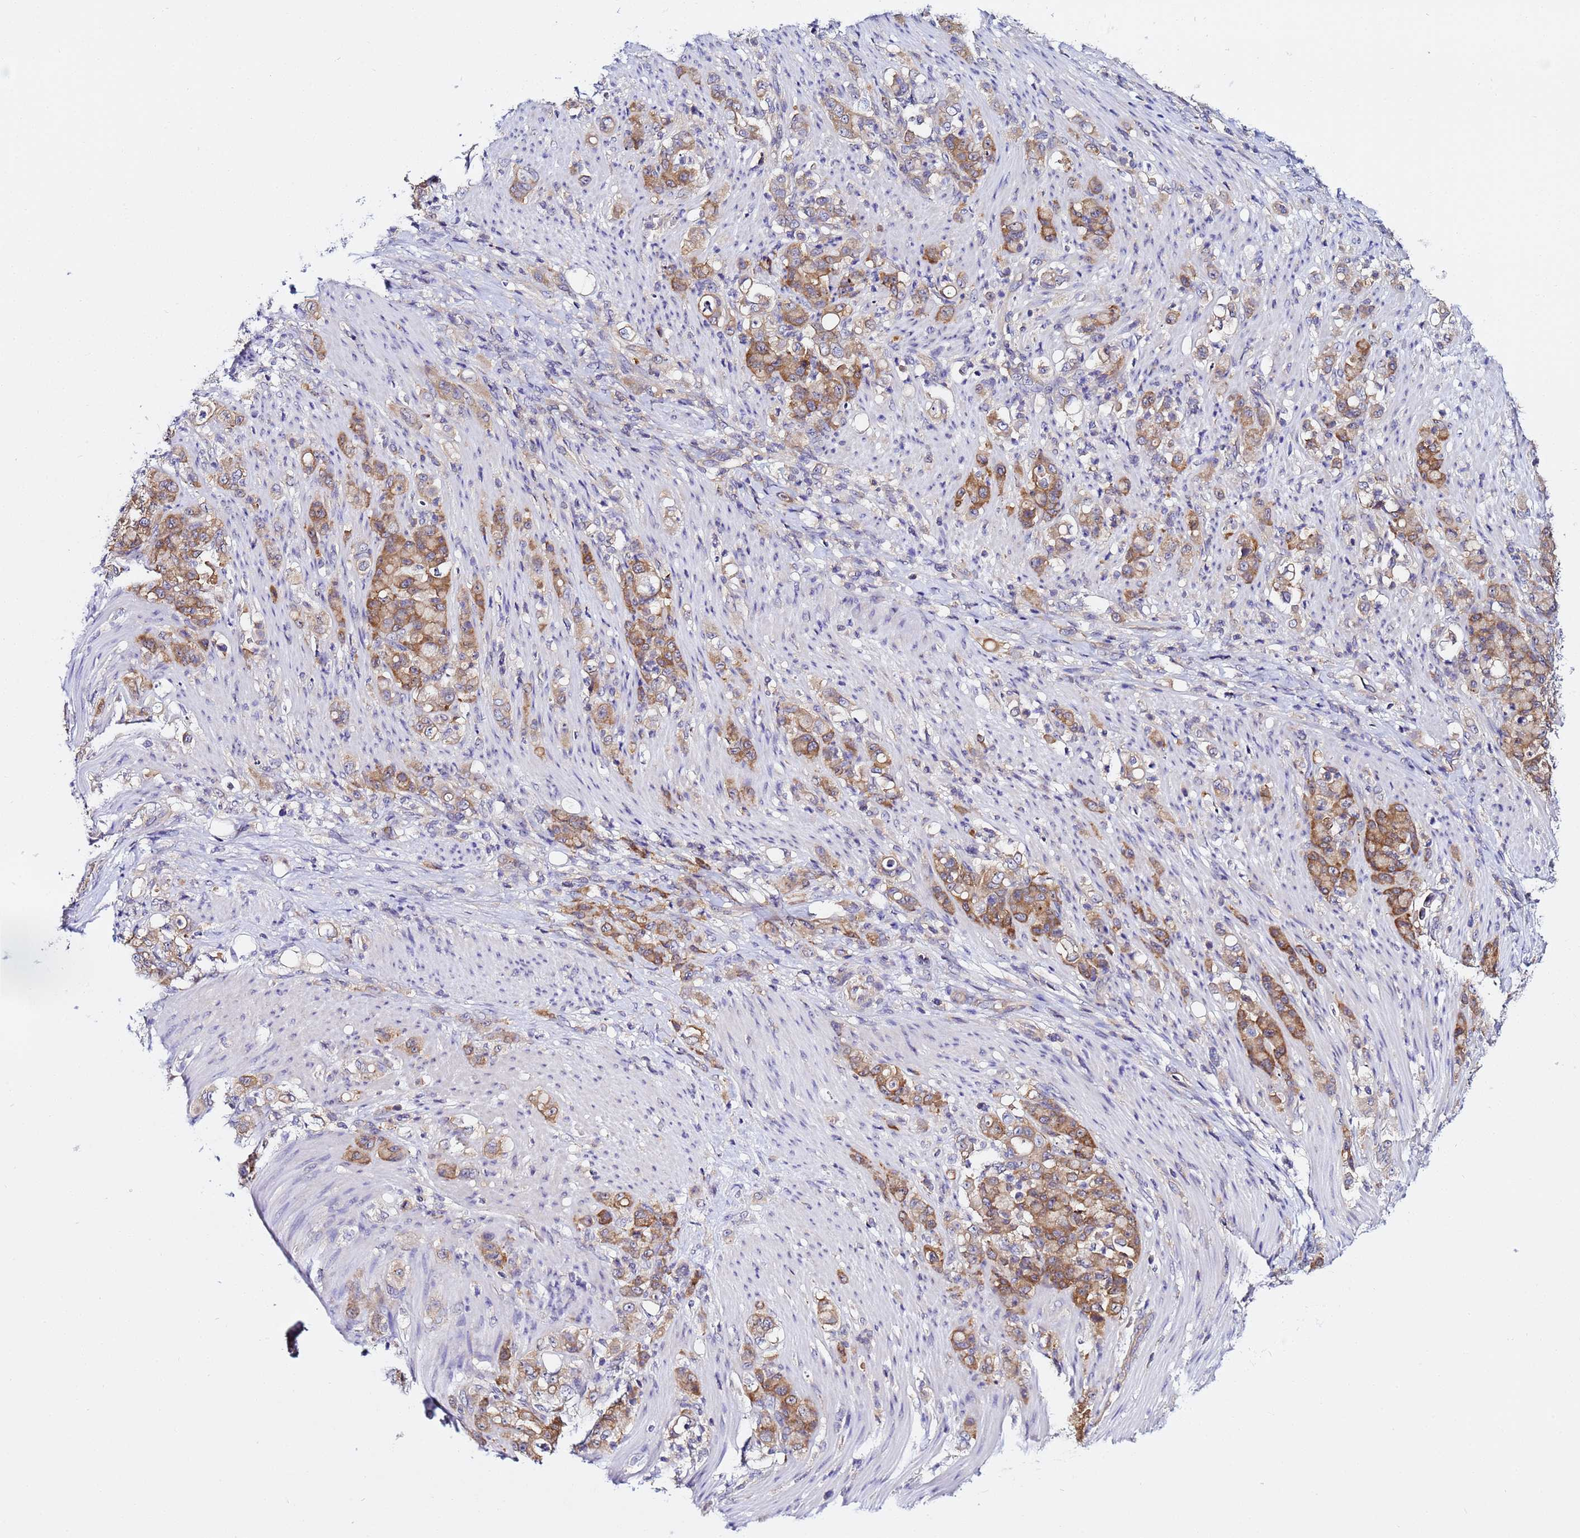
{"staining": {"intensity": "moderate", "quantity": ">75%", "location": "cytoplasmic/membranous"}, "tissue": "stomach cancer", "cell_type": "Tumor cells", "image_type": "cancer", "snomed": [{"axis": "morphology", "description": "Normal tissue, NOS"}, {"axis": "morphology", "description": "Adenocarcinoma, NOS"}, {"axis": "topography", "description": "Stomach"}], "caption": "There is medium levels of moderate cytoplasmic/membranous positivity in tumor cells of stomach cancer (adenocarcinoma), as demonstrated by immunohistochemical staining (brown color).", "gene": "LENG1", "patient": {"sex": "female", "age": 79}}